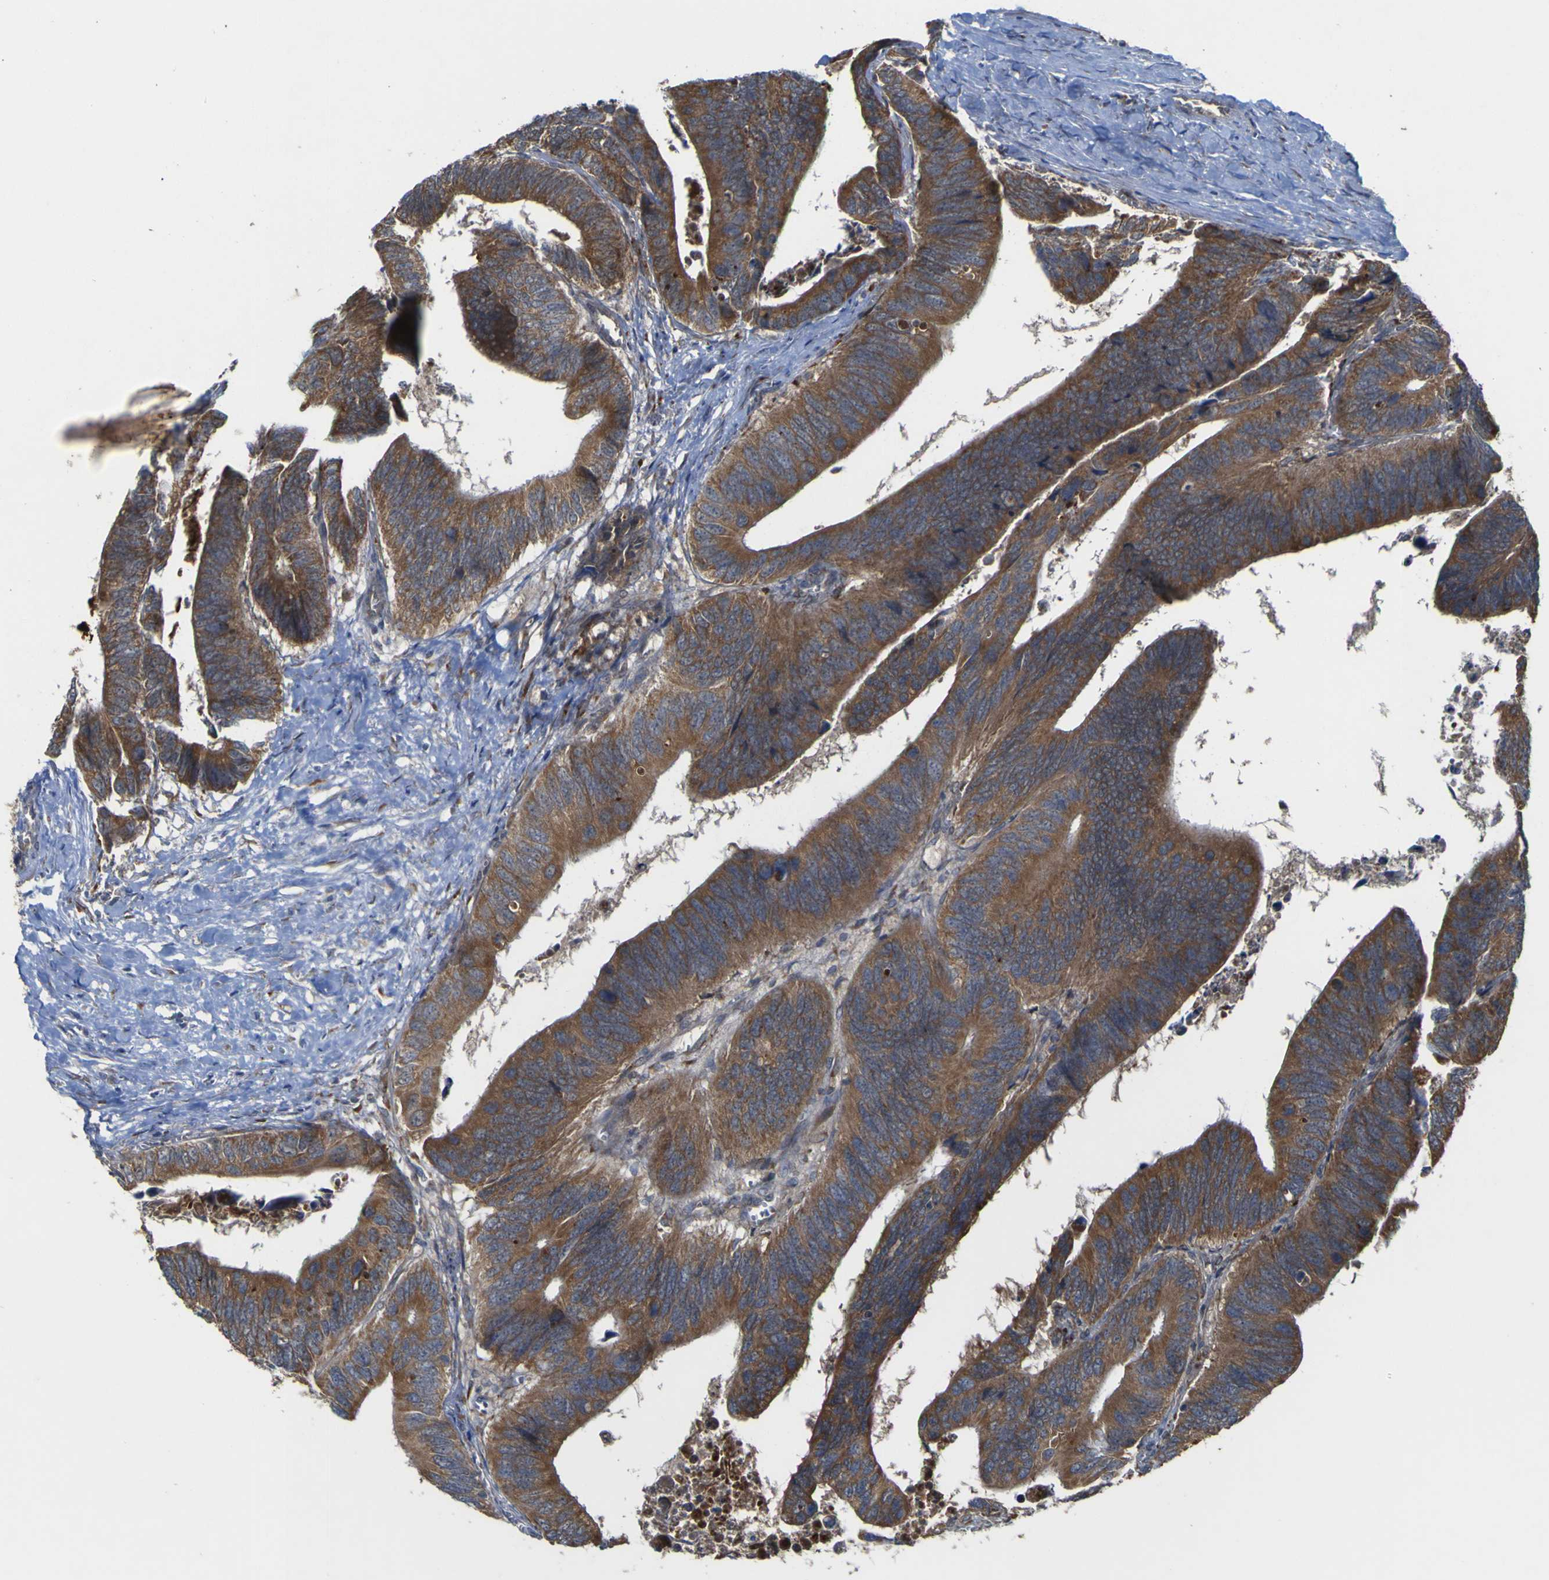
{"staining": {"intensity": "moderate", "quantity": ">75%", "location": "cytoplasmic/membranous"}, "tissue": "colorectal cancer", "cell_type": "Tumor cells", "image_type": "cancer", "snomed": [{"axis": "morphology", "description": "Adenocarcinoma, NOS"}, {"axis": "topography", "description": "Colon"}], "caption": "Colorectal cancer (adenocarcinoma) stained with a protein marker displays moderate staining in tumor cells.", "gene": "IRAK2", "patient": {"sex": "male", "age": 72}}